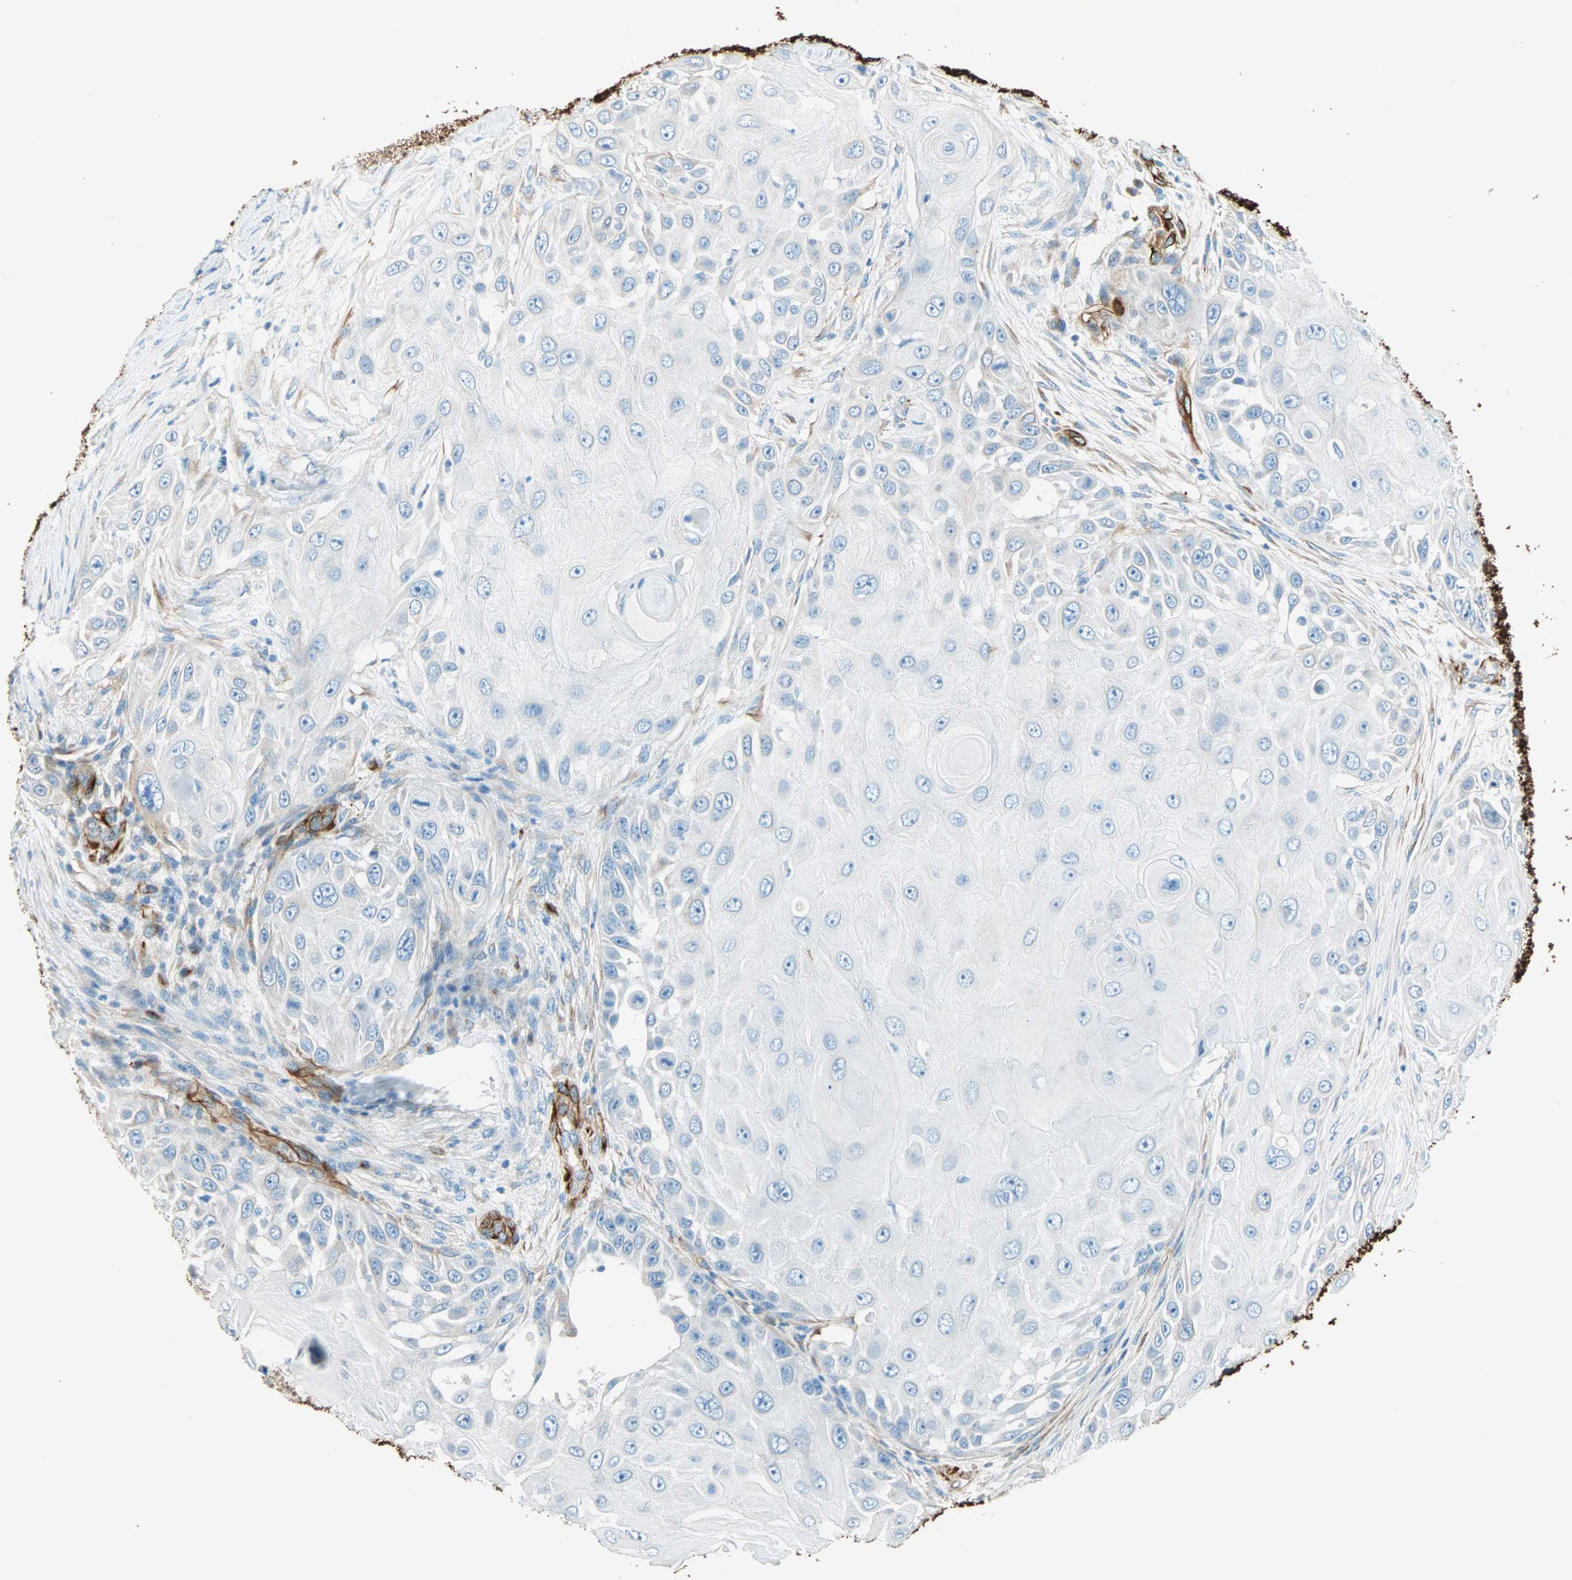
{"staining": {"intensity": "negative", "quantity": "none", "location": "none"}, "tissue": "skin cancer", "cell_type": "Tumor cells", "image_type": "cancer", "snomed": [{"axis": "morphology", "description": "Squamous cell carcinoma, NOS"}, {"axis": "topography", "description": "Skin"}], "caption": "A high-resolution histopathology image shows immunohistochemistry staining of skin cancer (squamous cell carcinoma), which displays no significant positivity in tumor cells.", "gene": "NES", "patient": {"sex": "female", "age": 44}}